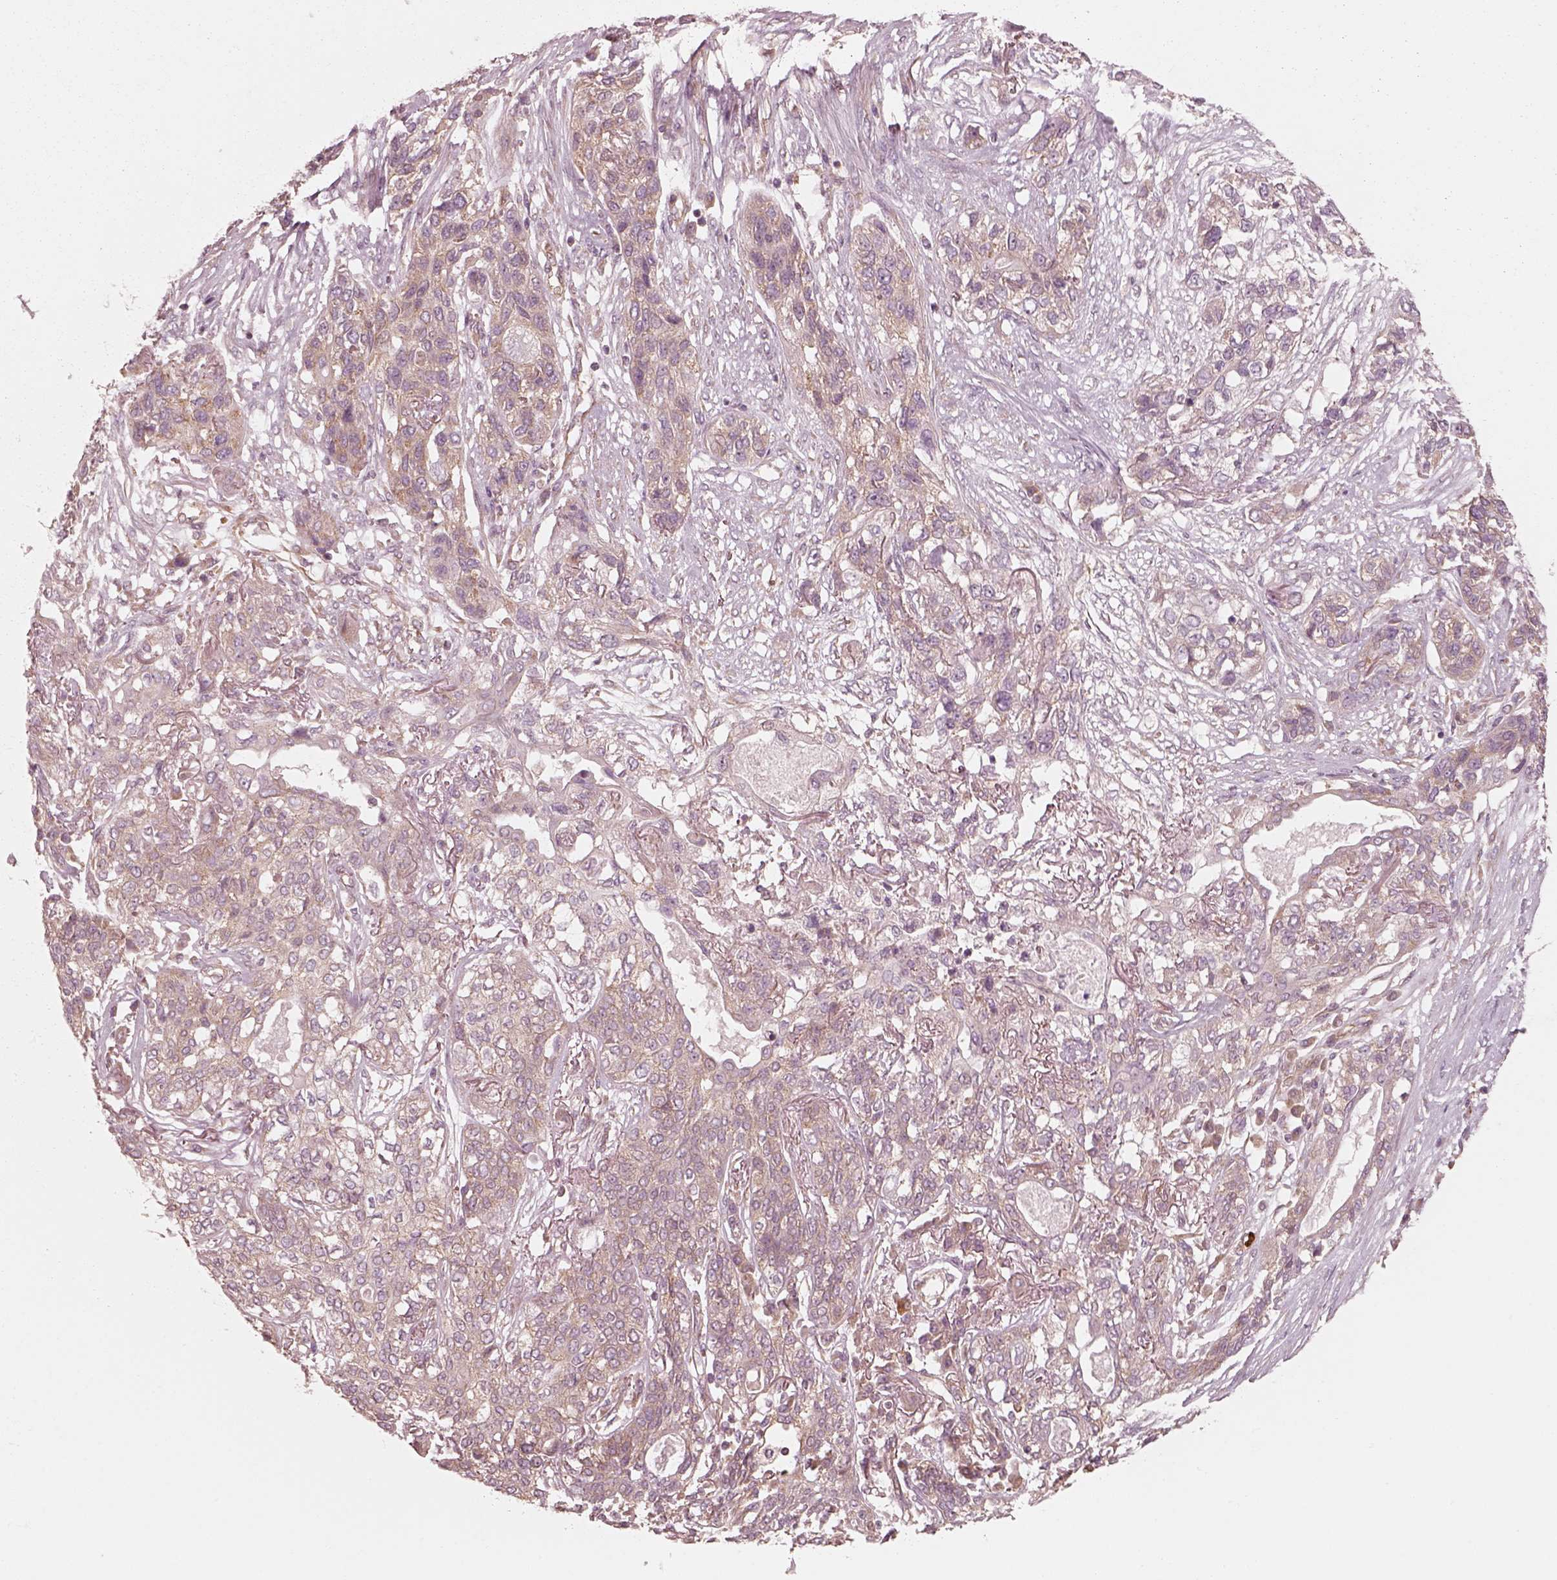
{"staining": {"intensity": "weak", "quantity": ">75%", "location": "cytoplasmic/membranous"}, "tissue": "lung cancer", "cell_type": "Tumor cells", "image_type": "cancer", "snomed": [{"axis": "morphology", "description": "Squamous cell carcinoma, NOS"}, {"axis": "topography", "description": "Lung"}], "caption": "The histopathology image exhibits immunohistochemical staining of lung squamous cell carcinoma. There is weak cytoplasmic/membranous staining is identified in approximately >75% of tumor cells. (Stains: DAB (3,3'-diaminobenzidine) in brown, nuclei in blue, Microscopy: brightfield microscopy at high magnification).", "gene": "CNOT2", "patient": {"sex": "female", "age": 70}}